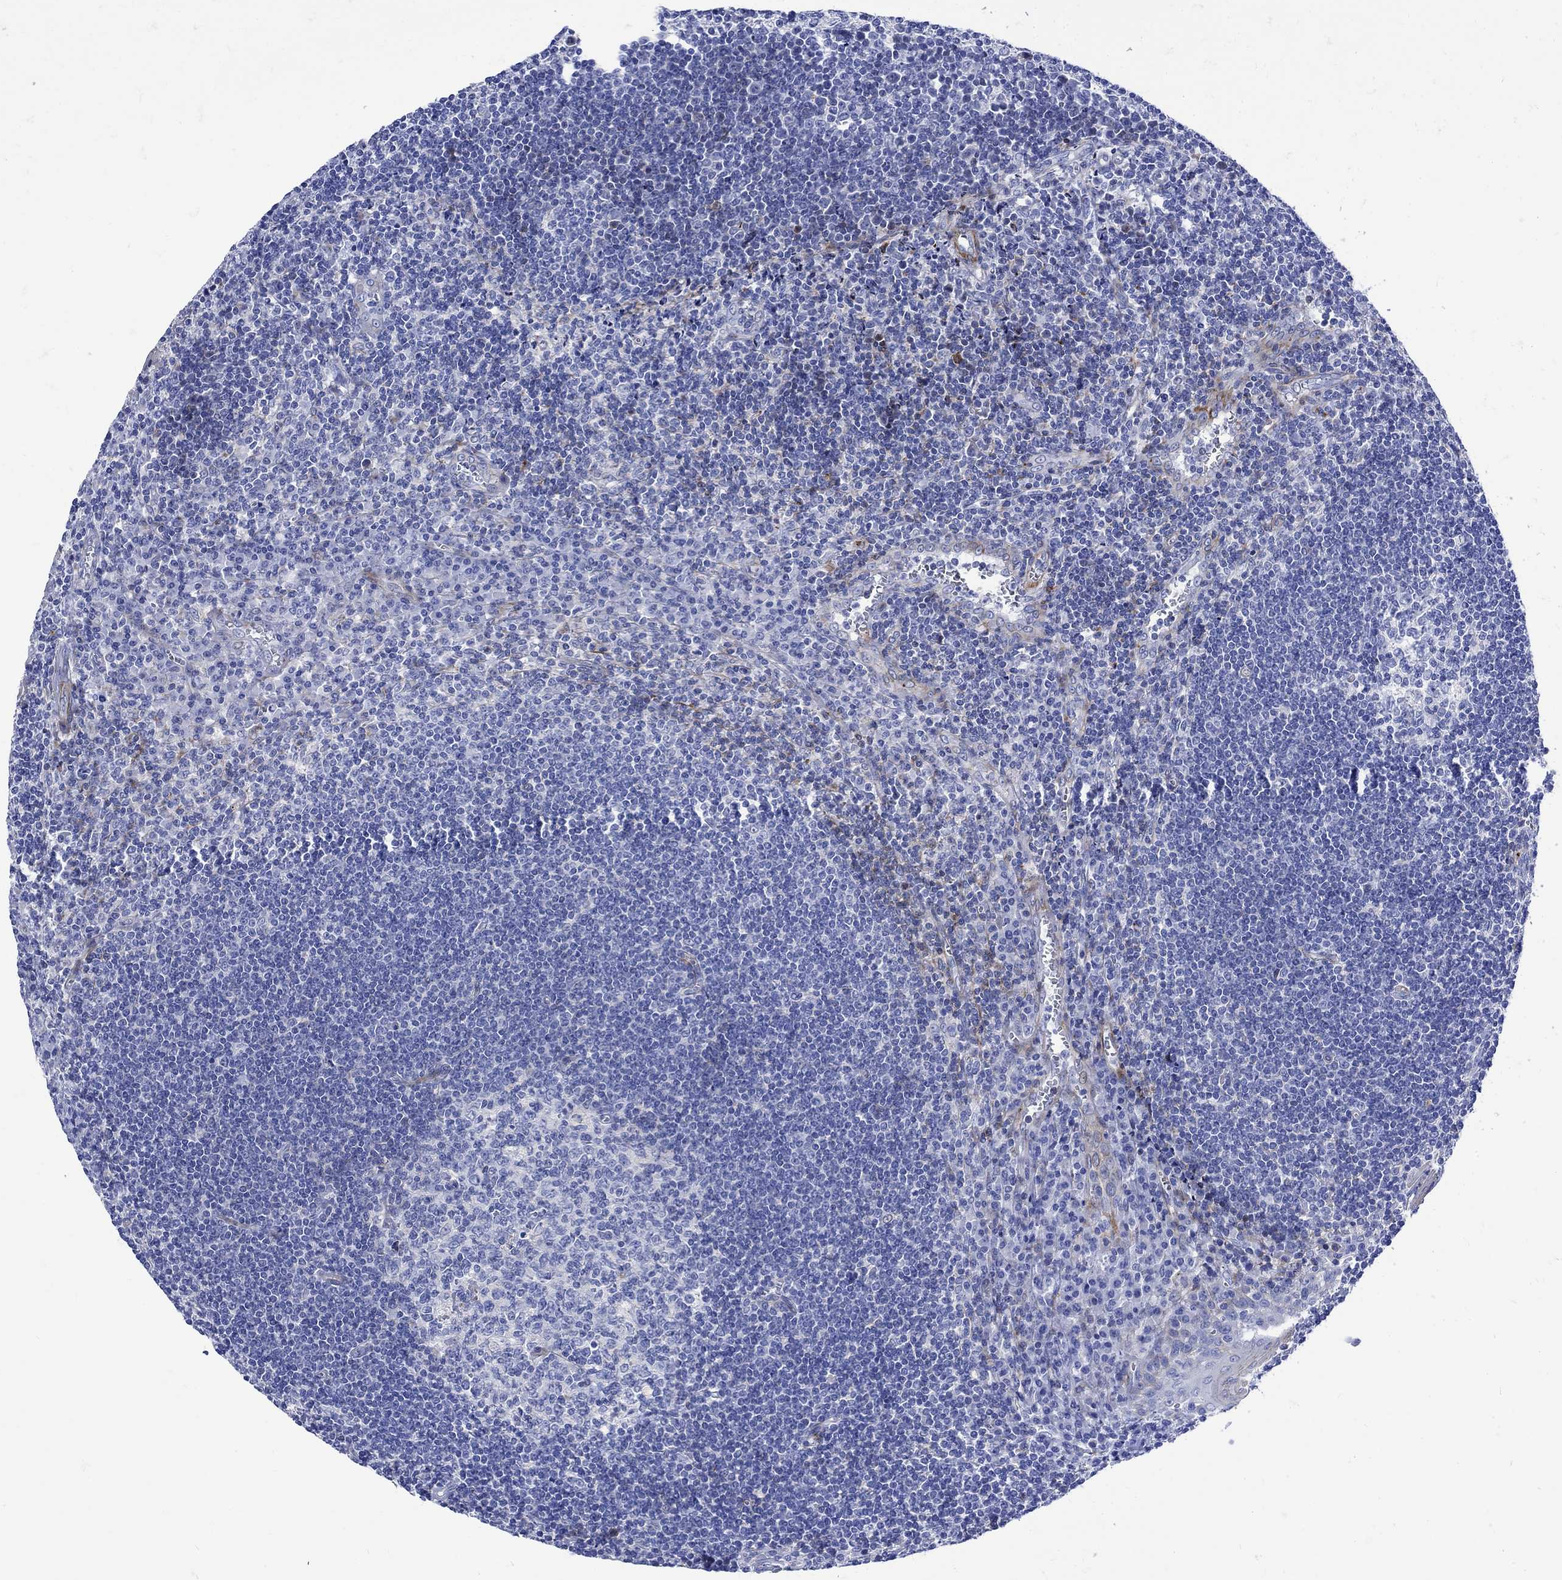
{"staining": {"intensity": "negative", "quantity": "none", "location": "none"}, "tissue": "tonsil", "cell_type": "Germinal center cells", "image_type": "normal", "snomed": [{"axis": "morphology", "description": "Normal tissue, NOS"}, {"axis": "topography", "description": "Tonsil"}], "caption": "Unremarkable tonsil was stained to show a protein in brown. There is no significant expression in germinal center cells. (DAB IHC with hematoxylin counter stain).", "gene": "PARVB", "patient": {"sex": "male", "age": 33}}